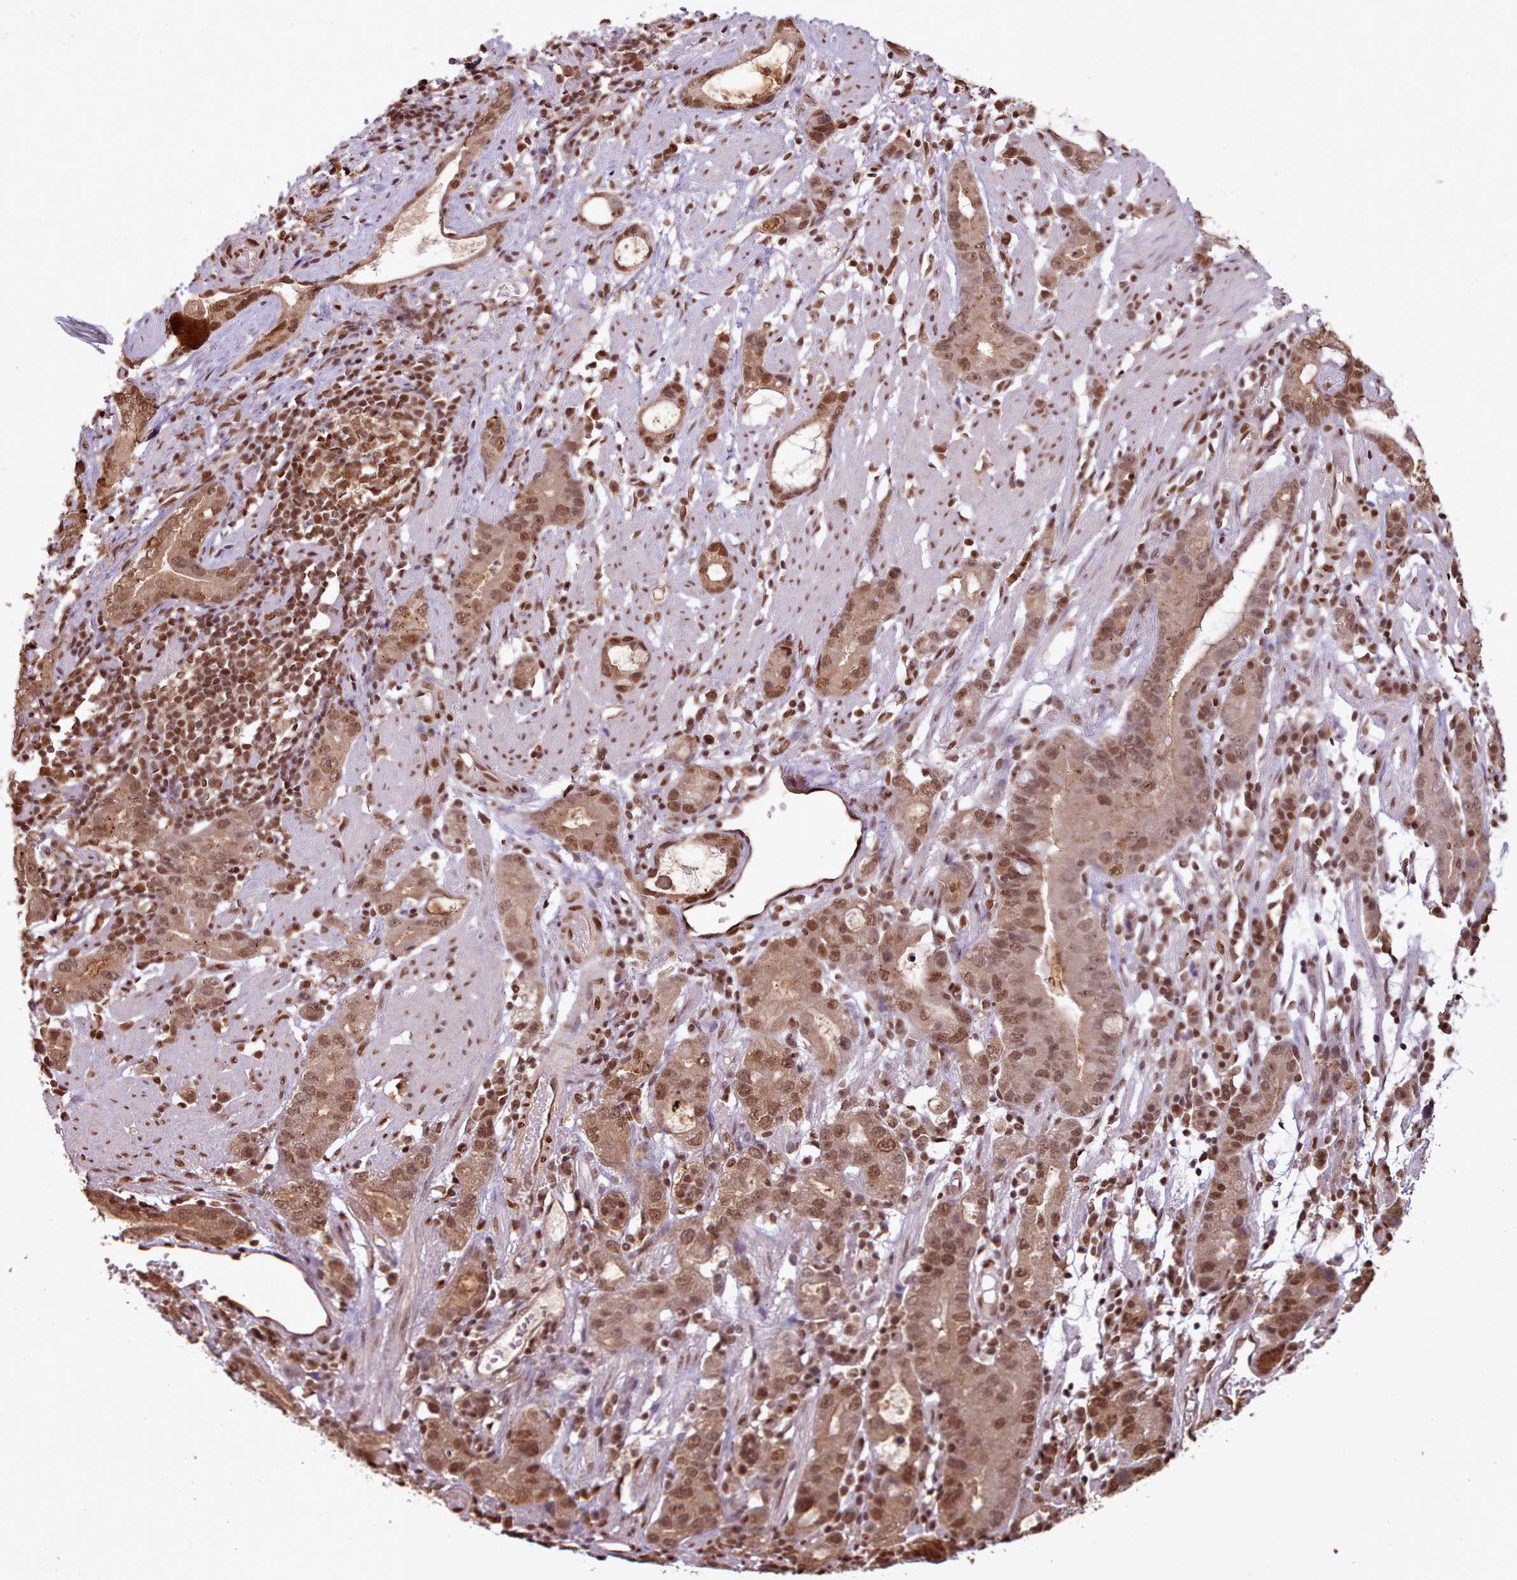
{"staining": {"intensity": "moderate", "quantity": ">75%", "location": "cytoplasmic/membranous,nuclear"}, "tissue": "stomach cancer", "cell_type": "Tumor cells", "image_type": "cancer", "snomed": [{"axis": "morphology", "description": "Adenocarcinoma, NOS"}, {"axis": "topography", "description": "Stomach"}], "caption": "Human adenocarcinoma (stomach) stained with a brown dye exhibits moderate cytoplasmic/membranous and nuclear positive staining in about >75% of tumor cells.", "gene": "RPS27A", "patient": {"sex": "male", "age": 55}}